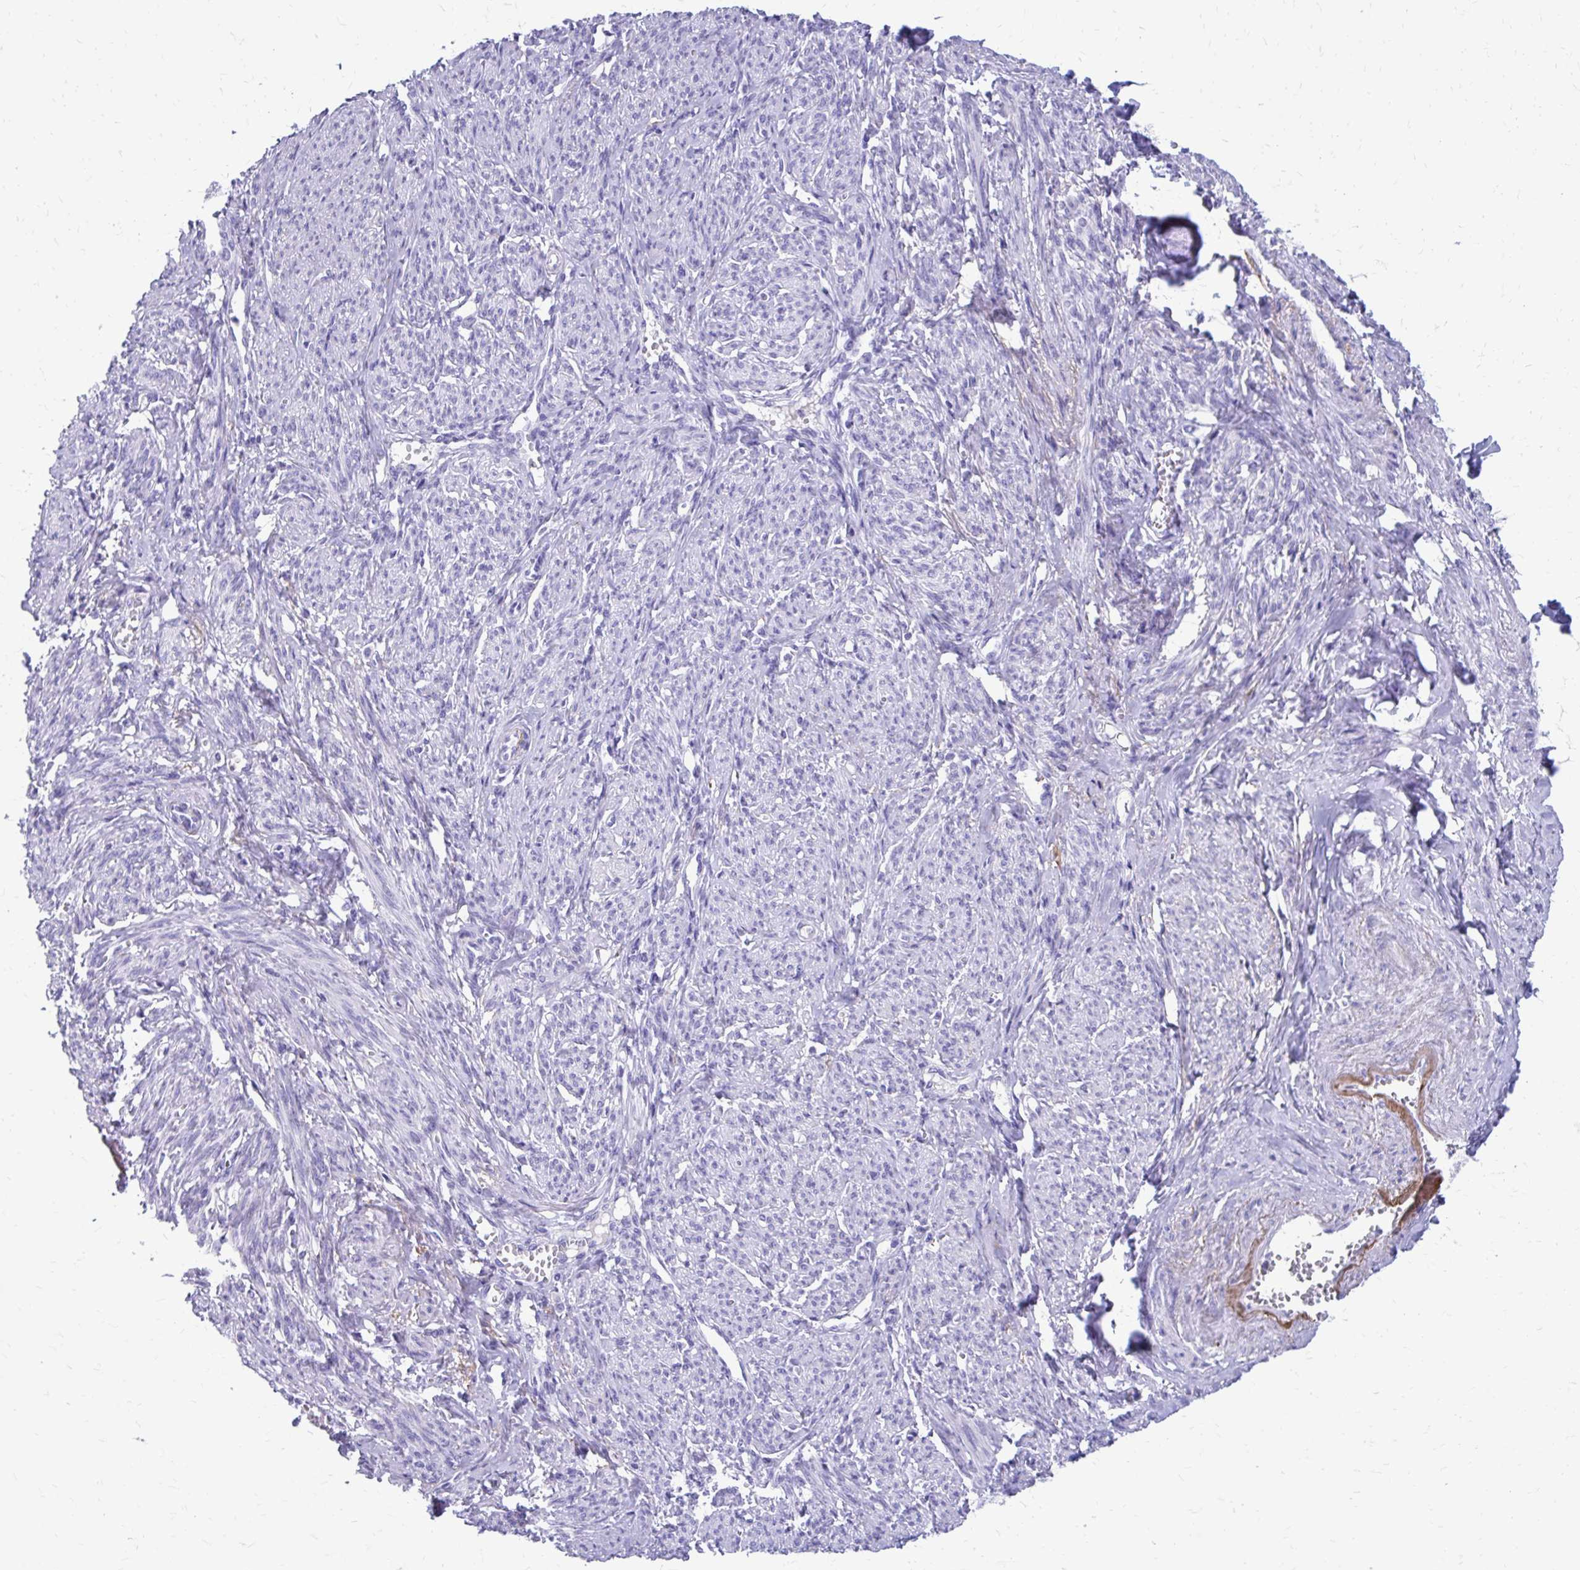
{"staining": {"intensity": "negative", "quantity": "none", "location": "none"}, "tissue": "smooth muscle", "cell_type": "Smooth muscle cells", "image_type": "normal", "snomed": [{"axis": "morphology", "description": "Normal tissue, NOS"}, {"axis": "topography", "description": "Smooth muscle"}], "caption": "Human smooth muscle stained for a protein using immunohistochemistry reveals no positivity in smooth muscle cells.", "gene": "SATL1", "patient": {"sex": "female", "age": 65}}